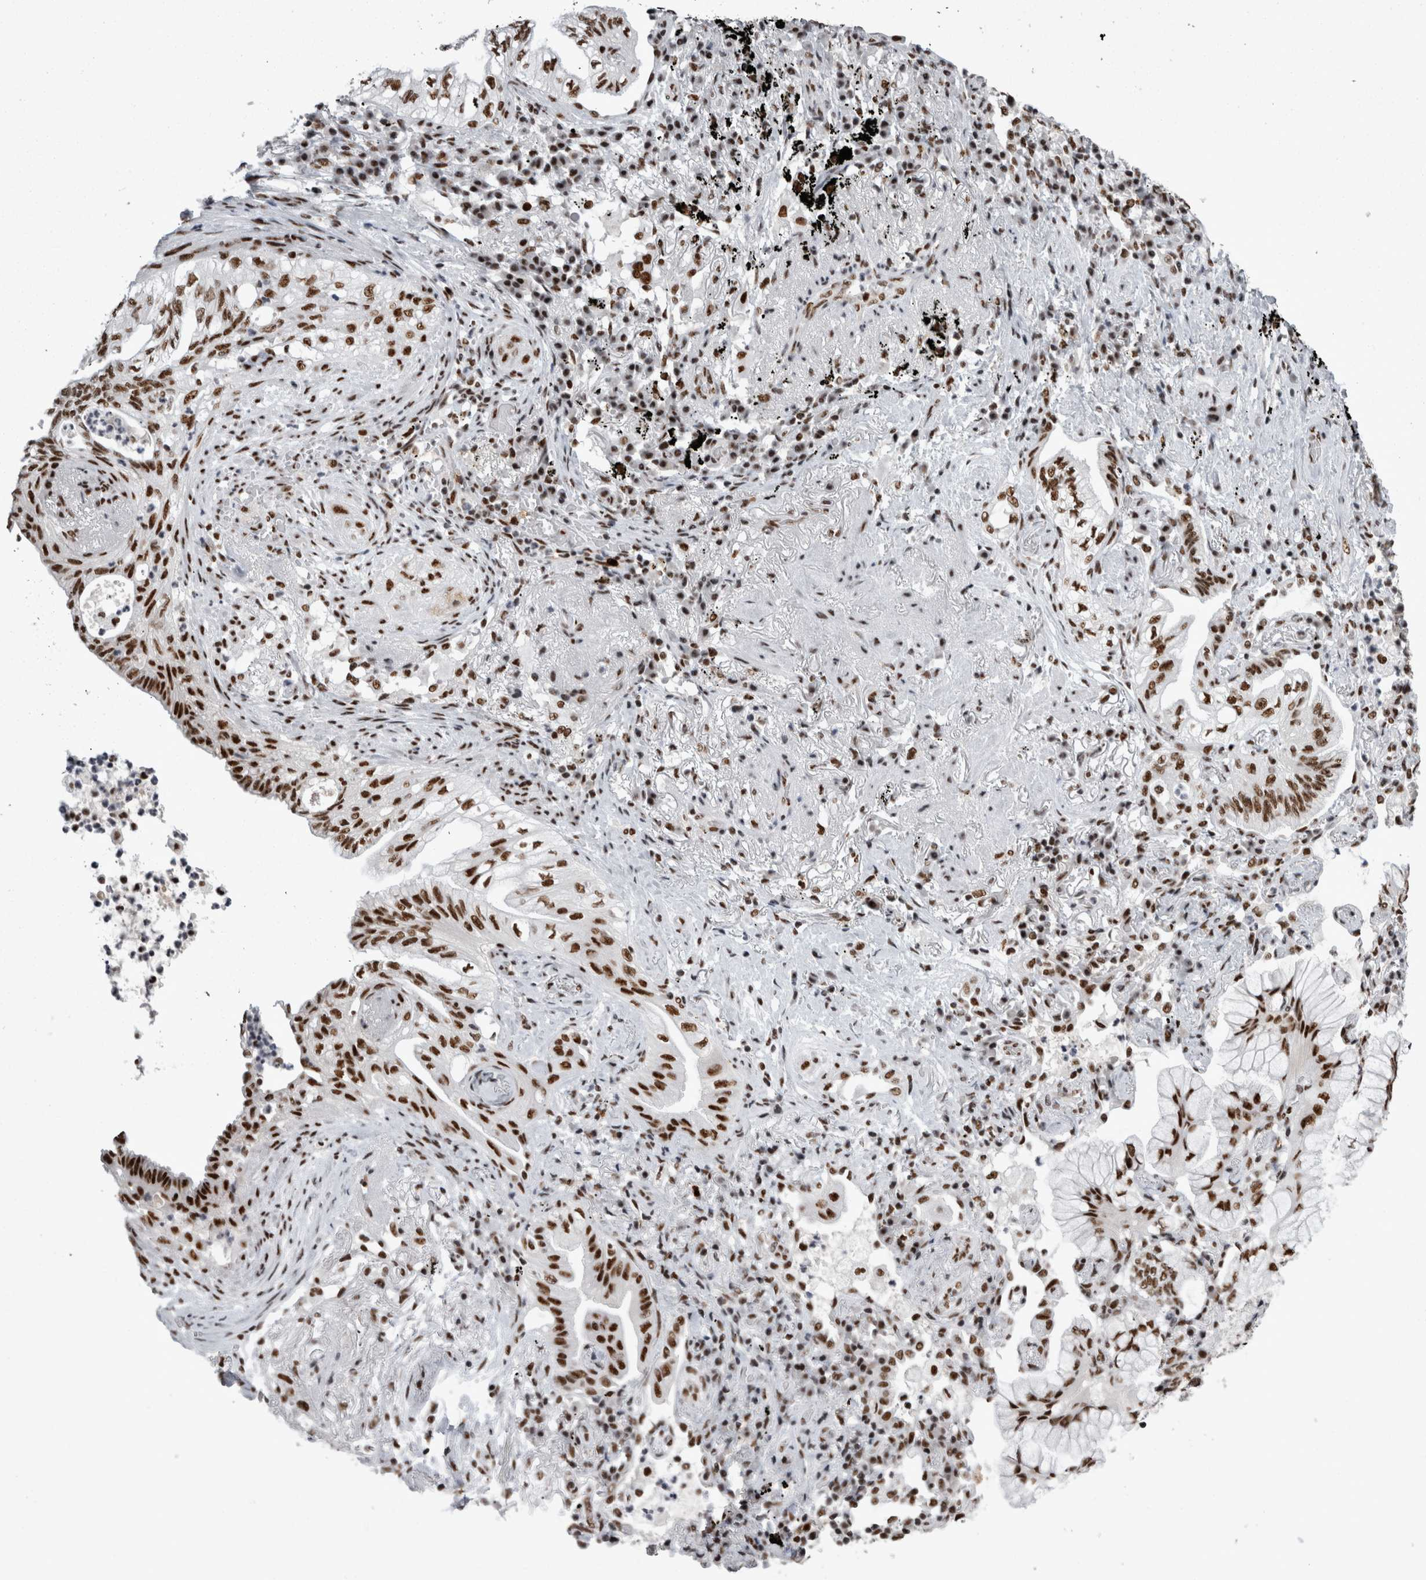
{"staining": {"intensity": "strong", "quantity": ">75%", "location": "nuclear"}, "tissue": "lung cancer", "cell_type": "Tumor cells", "image_type": "cancer", "snomed": [{"axis": "morphology", "description": "Adenocarcinoma, NOS"}, {"axis": "topography", "description": "Lung"}], "caption": "An image of lung cancer stained for a protein demonstrates strong nuclear brown staining in tumor cells. The staining was performed using DAB, with brown indicating positive protein expression. Nuclei are stained blue with hematoxylin.", "gene": "SNRNP40", "patient": {"sex": "female", "age": 70}}